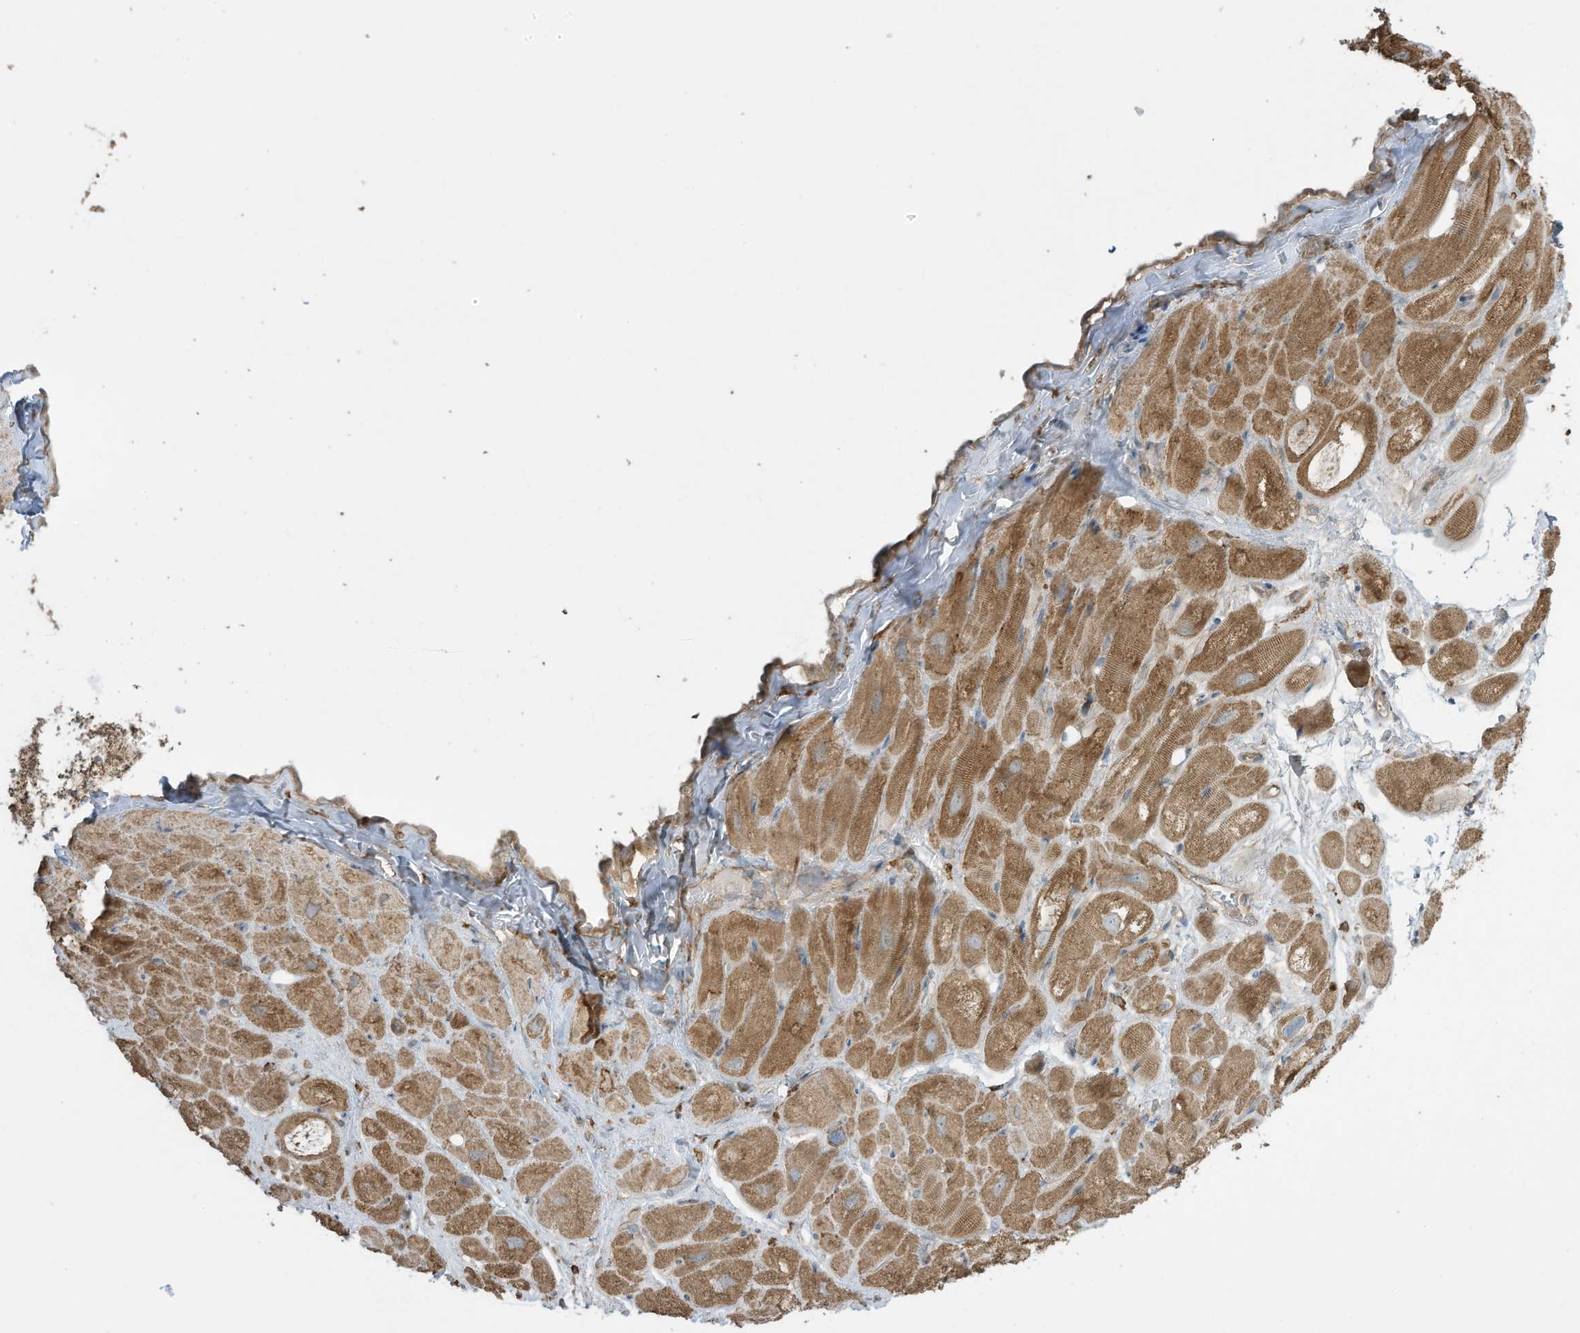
{"staining": {"intensity": "moderate", "quantity": ">75%", "location": "cytoplasmic/membranous"}, "tissue": "heart muscle", "cell_type": "Cardiomyocytes", "image_type": "normal", "snomed": [{"axis": "morphology", "description": "Normal tissue, NOS"}, {"axis": "topography", "description": "Heart"}], "caption": "Normal heart muscle reveals moderate cytoplasmic/membranous staining in about >75% of cardiomyocytes, visualized by immunohistochemistry.", "gene": "CGAS", "patient": {"sex": "male", "age": 50}}